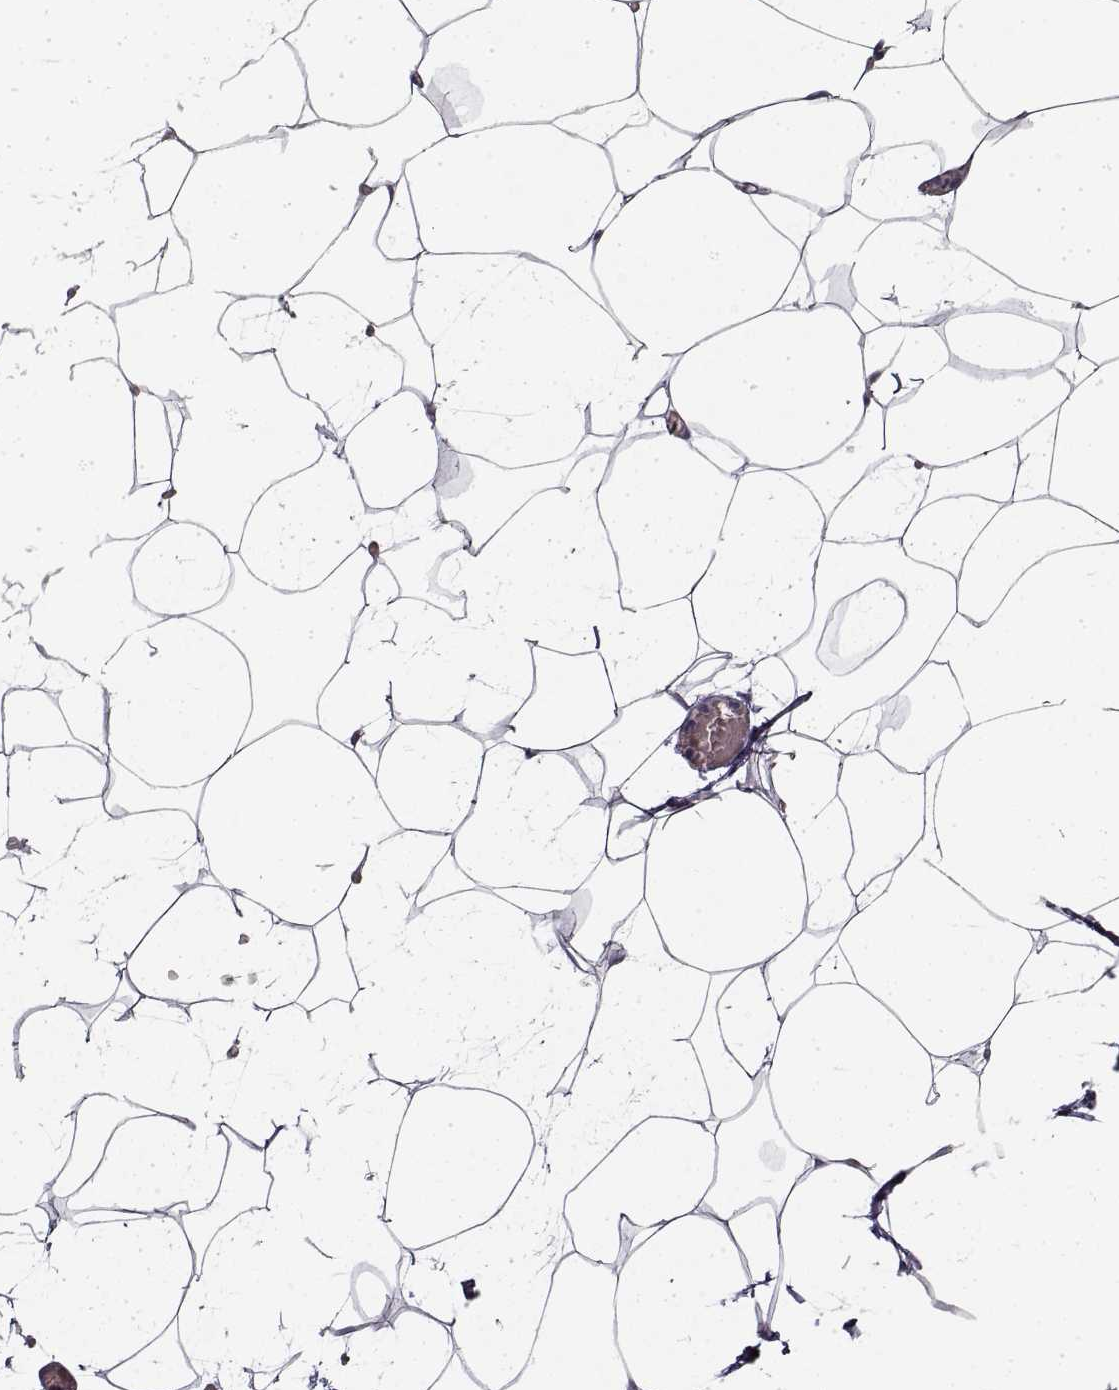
{"staining": {"intensity": "negative", "quantity": "none", "location": "none"}, "tissue": "adipose tissue", "cell_type": "Adipocytes", "image_type": "normal", "snomed": [{"axis": "morphology", "description": "Normal tissue, NOS"}, {"axis": "topography", "description": "Adipose tissue"}], "caption": "Immunohistochemical staining of normal human adipose tissue reveals no significant expression in adipocytes.", "gene": "LAMB2", "patient": {"sex": "male", "age": 57}}